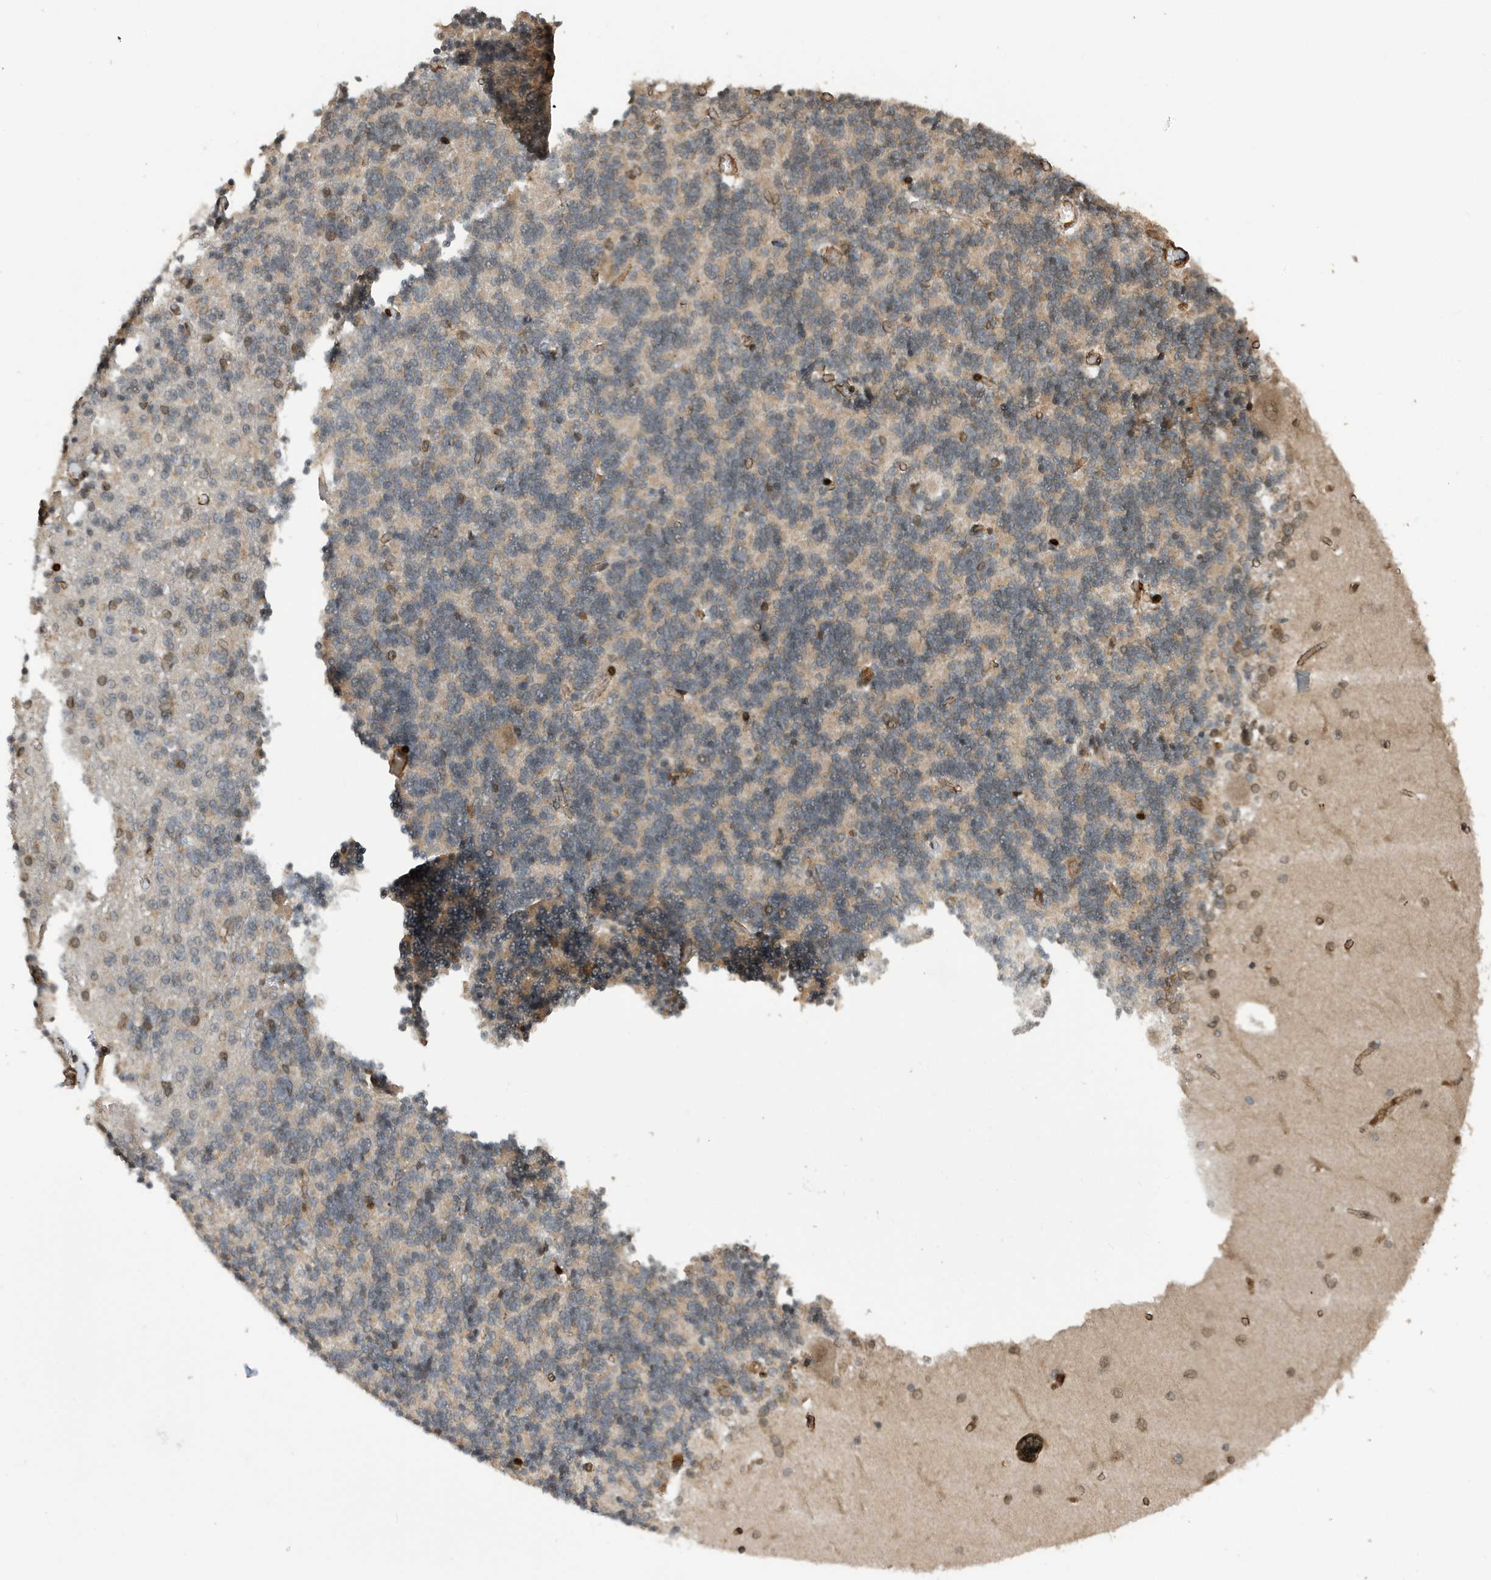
{"staining": {"intensity": "weak", "quantity": "<25%", "location": "nuclear"}, "tissue": "cerebellum", "cell_type": "Cells in granular layer", "image_type": "normal", "snomed": [{"axis": "morphology", "description": "Normal tissue, NOS"}, {"axis": "topography", "description": "Cerebellum"}], "caption": "This is an IHC image of unremarkable cerebellum. There is no staining in cells in granular layer.", "gene": "DUSP18", "patient": {"sex": "male", "age": 37}}